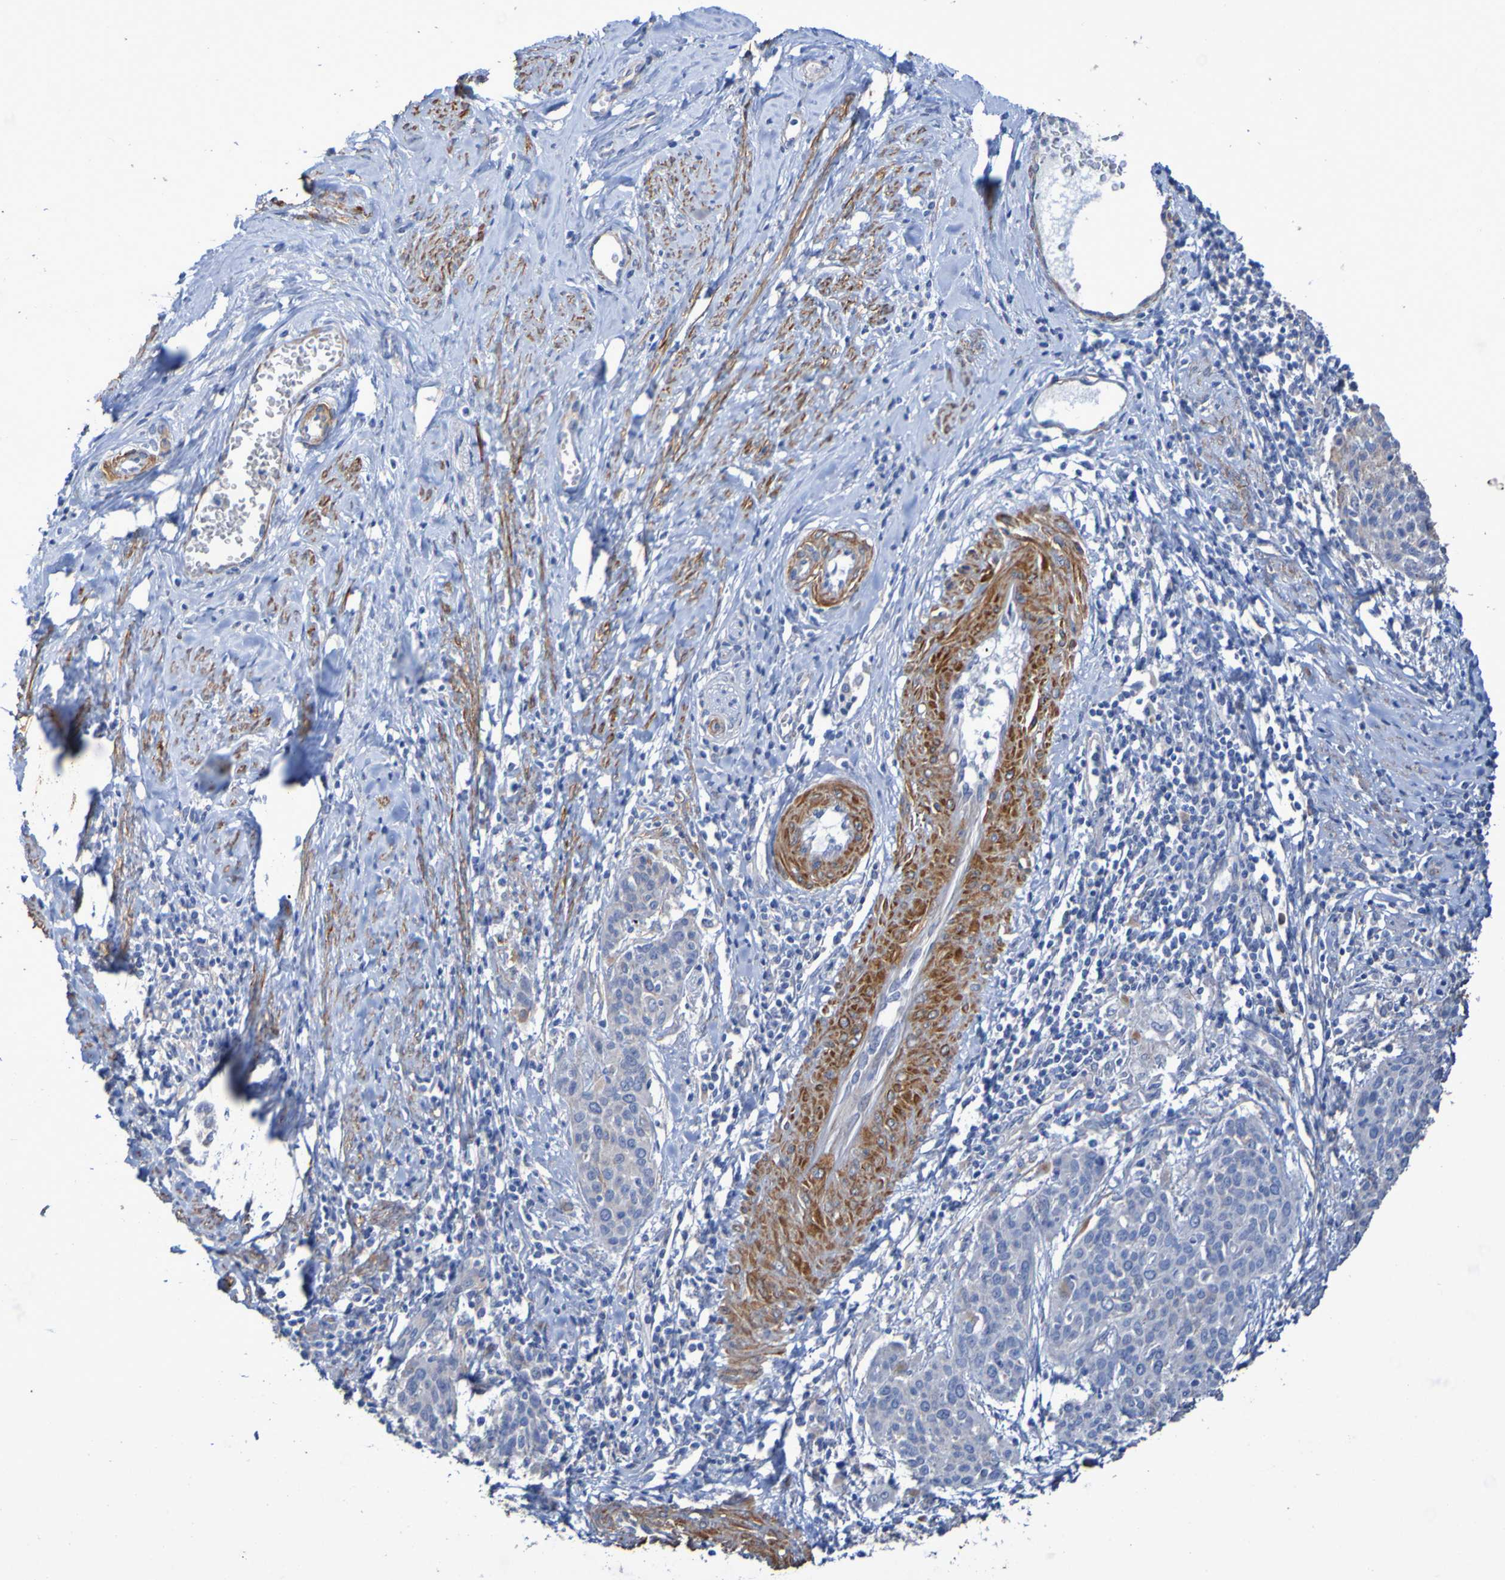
{"staining": {"intensity": "negative", "quantity": "none", "location": "none"}, "tissue": "cervical cancer", "cell_type": "Tumor cells", "image_type": "cancer", "snomed": [{"axis": "morphology", "description": "Squamous cell carcinoma, NOS"}, {"axis": "topography", "description": "Cervix"}], "caption": "Cervical squamous cell carcinoma was stained to show a protein in brown. There is no significant staining in tumor cells. The staining was performed using DAB to visualize the protein expression in brown, while the nuclei were stained in blue with hematoxylin (Magnification: 20x).", "gene": "SRPRB", "patient": {"sex": "female", "age": 38}}